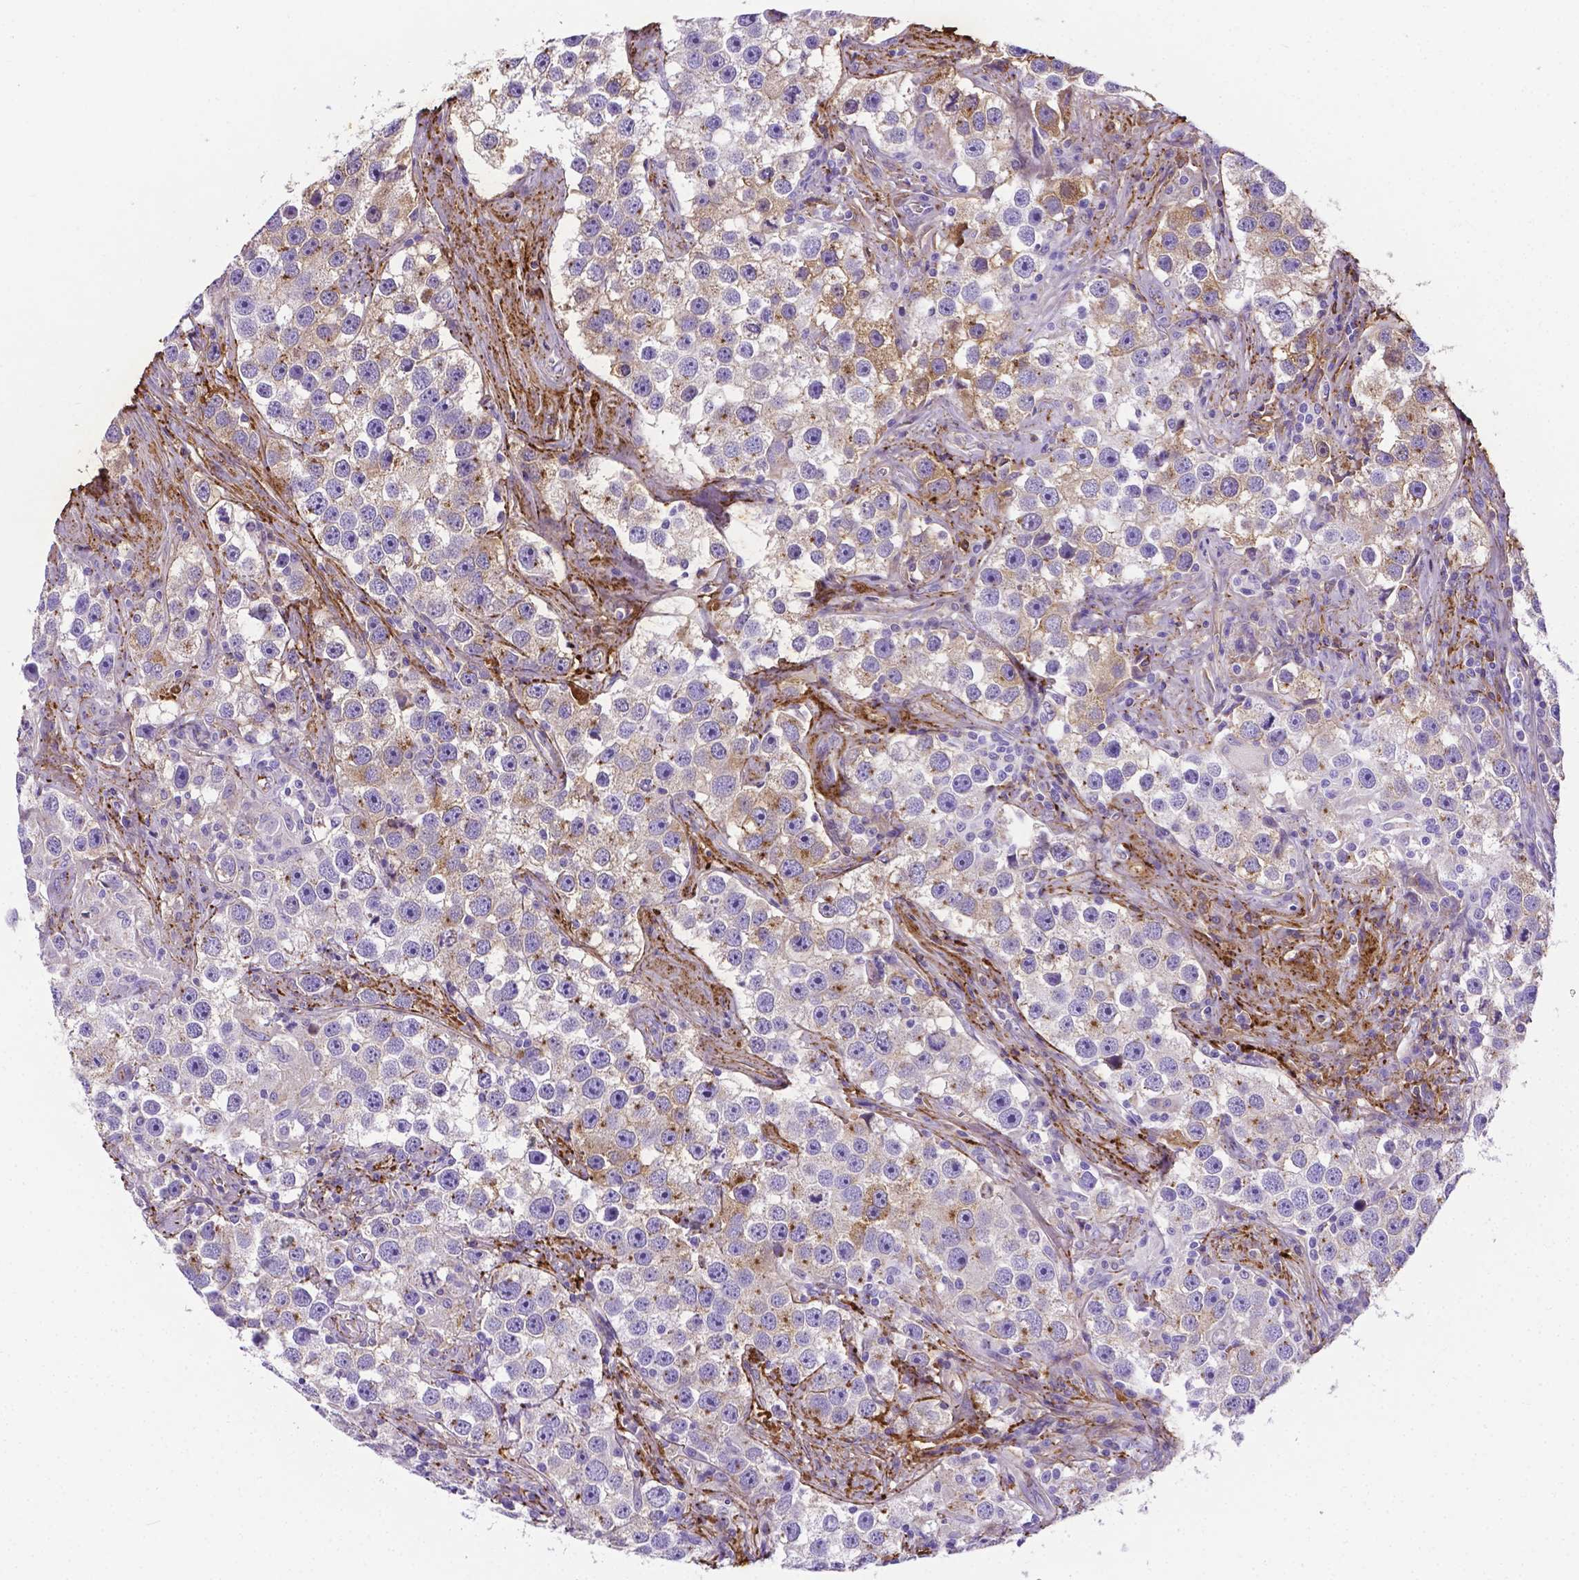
{"staining": {"intensity": "weak", "quantity": "25%-75%", "location": "cytoplasmic/membranous"}, "tissue": "testis cancer", "cell_type": "Tumor cells", "image_type": "cancer", "snomed": [{"axis": "morphology", "description": "Seminoma, NOS"}, {"axis": "topography", "description": "Testis"}], "caption": "Approximately 25%-75% of tumor cells in testis seminoma demonstrate weak cytoplasmic/membranous protein staining as visualized by brown immunohistochemical staining.", "gene": "APOE", "patient": {"sex": "male", "age": 49}}